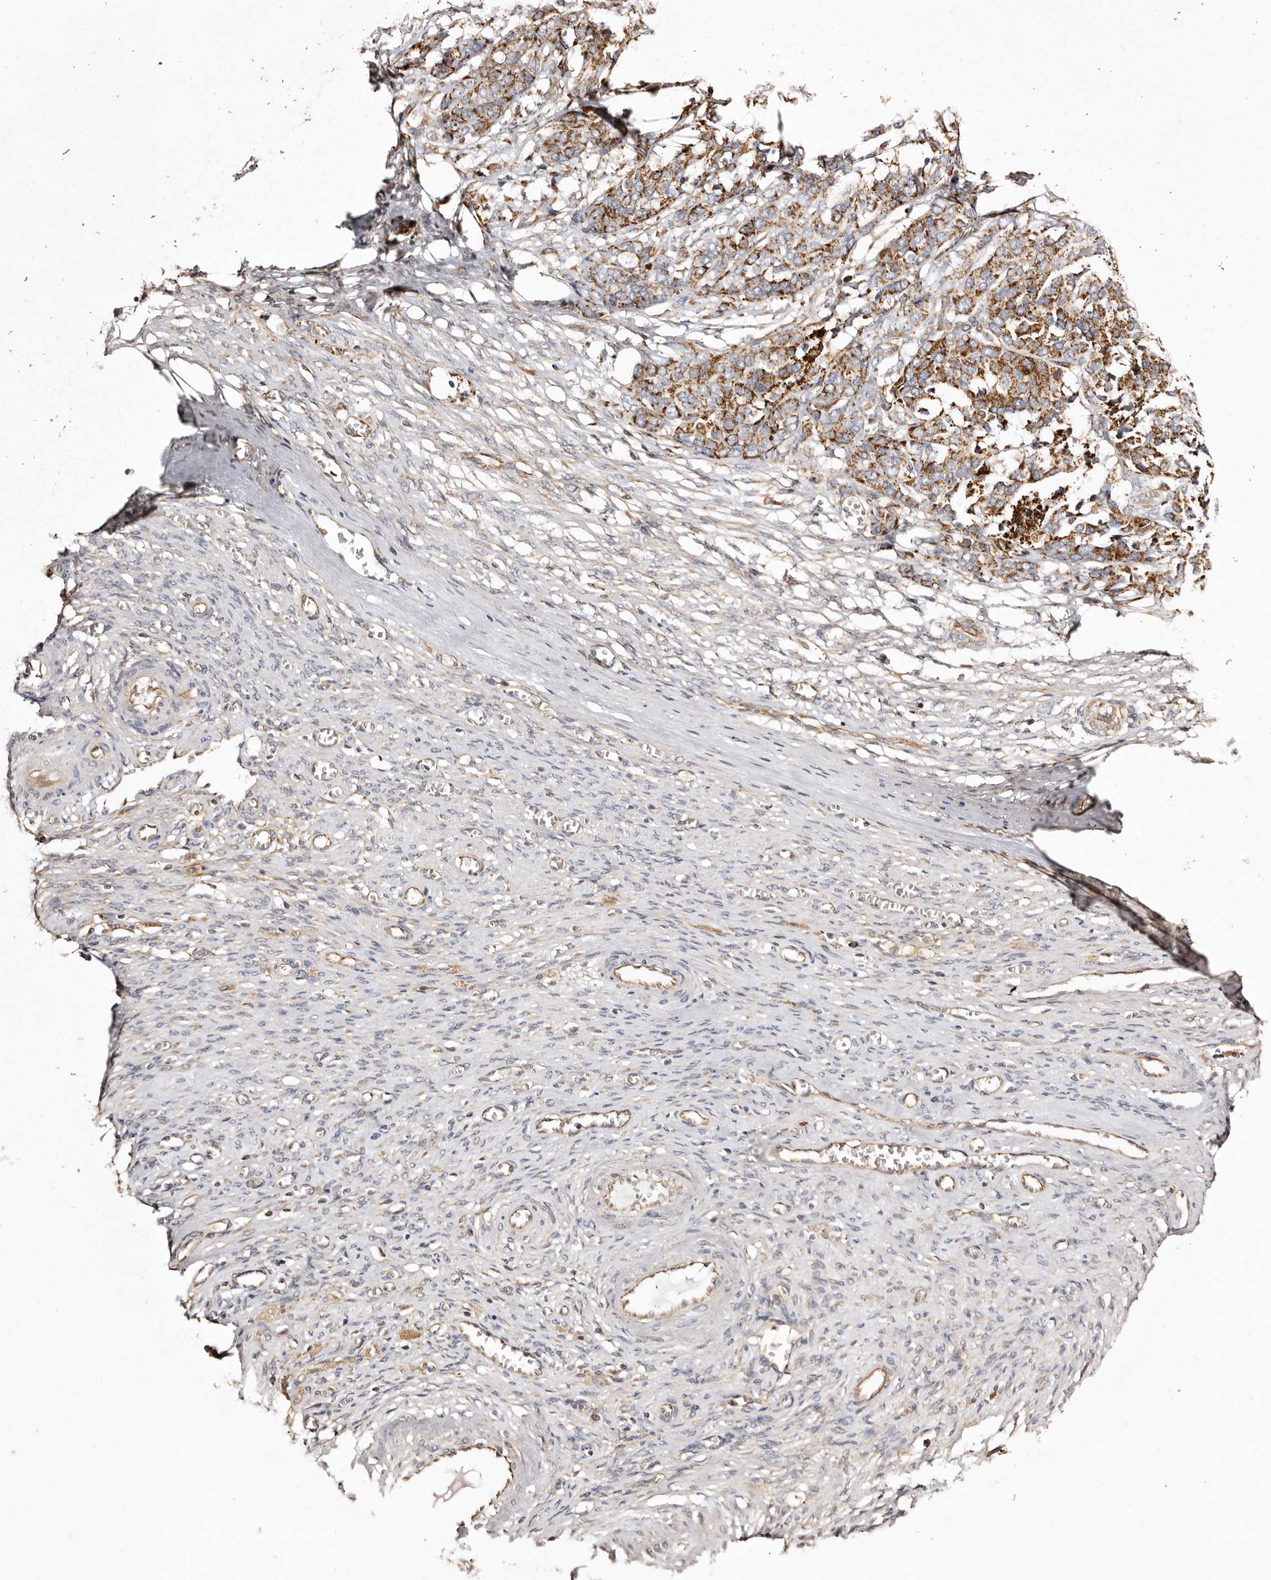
{"staining": {"intensity": "moderate", "quantity": ">75%", "location": "cytoplasmic/membranous"}, "tissue": "ovarian cancer", "cell_type": "Tumor cells", "image_type": "cancer", "snomed": [{"axis": "morphology", "description": "Cystadenocarcinoma, serous, NOS"}, {"axis": "topography", "description": "Ovary"}], "caption": "Ovarian cancer was stained to show a protein in brown. There is medium levels of moderate cytoplasmic/membranous expression in about >75% of tumor cells. (IHC, brightfield microscopy, high magnification).", "gene": "MACC1", "patient": {"sex": "female", "age": 44}}